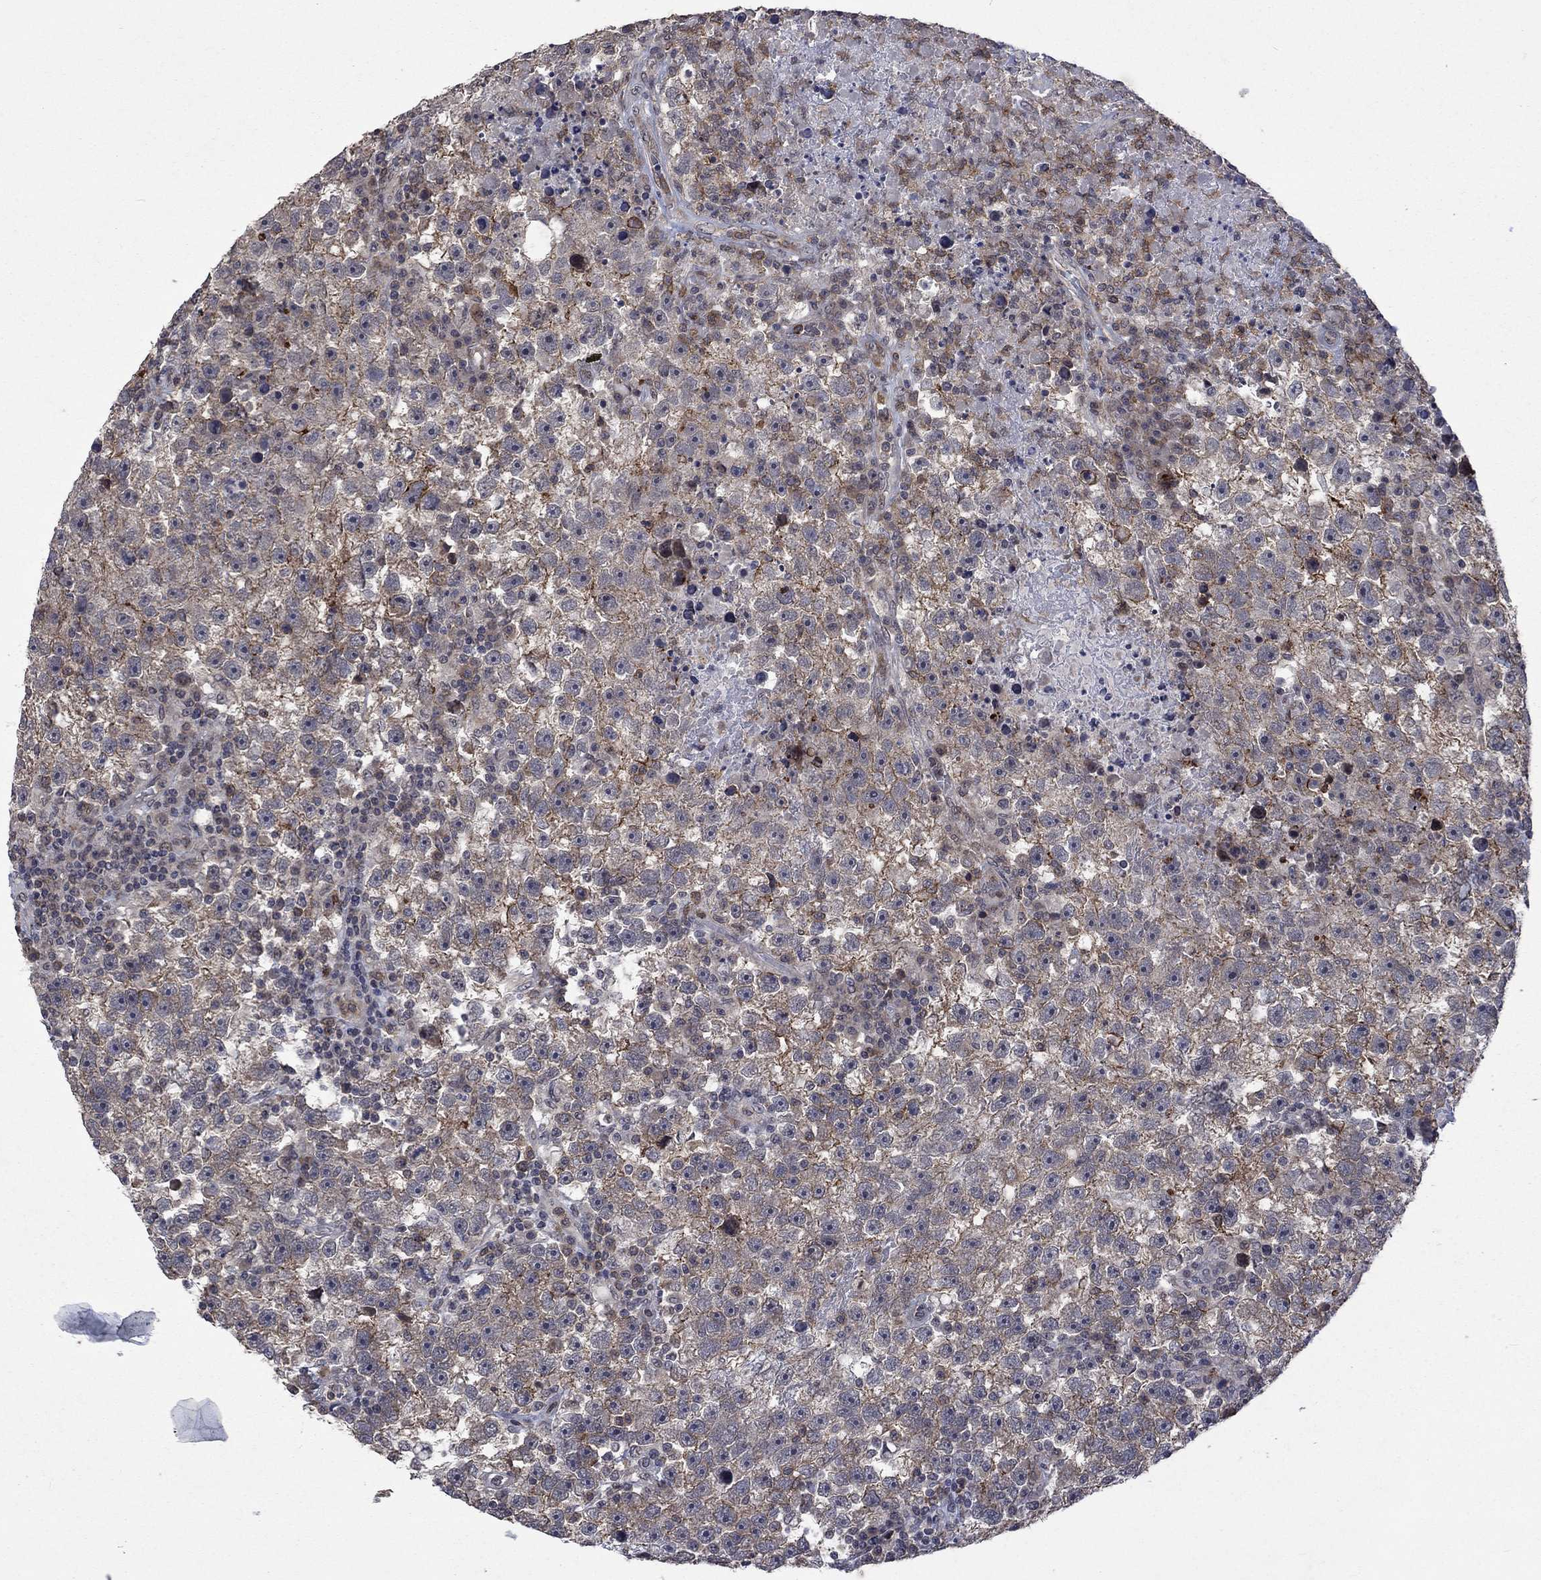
{"staining": {"intensity": "moderate", "quantity": "<25%", "location": "cytoplasmic/membranous"}, "tissue": "testis cancer", "cell_type": "Tumor cells", "image_type": "cancer", "snomed": [{"axis": "morphology", "description": "Seminoma, NOS"}, {"axis": "topography", "description": "Testis"}], "caption": "Testis cancer stained for a protein demonstrates moderate cytoplasmic/membranous positivity in tumor cells.", "gene": "PPP1R9A", "patient": {"sex": "male", "age": 47}}